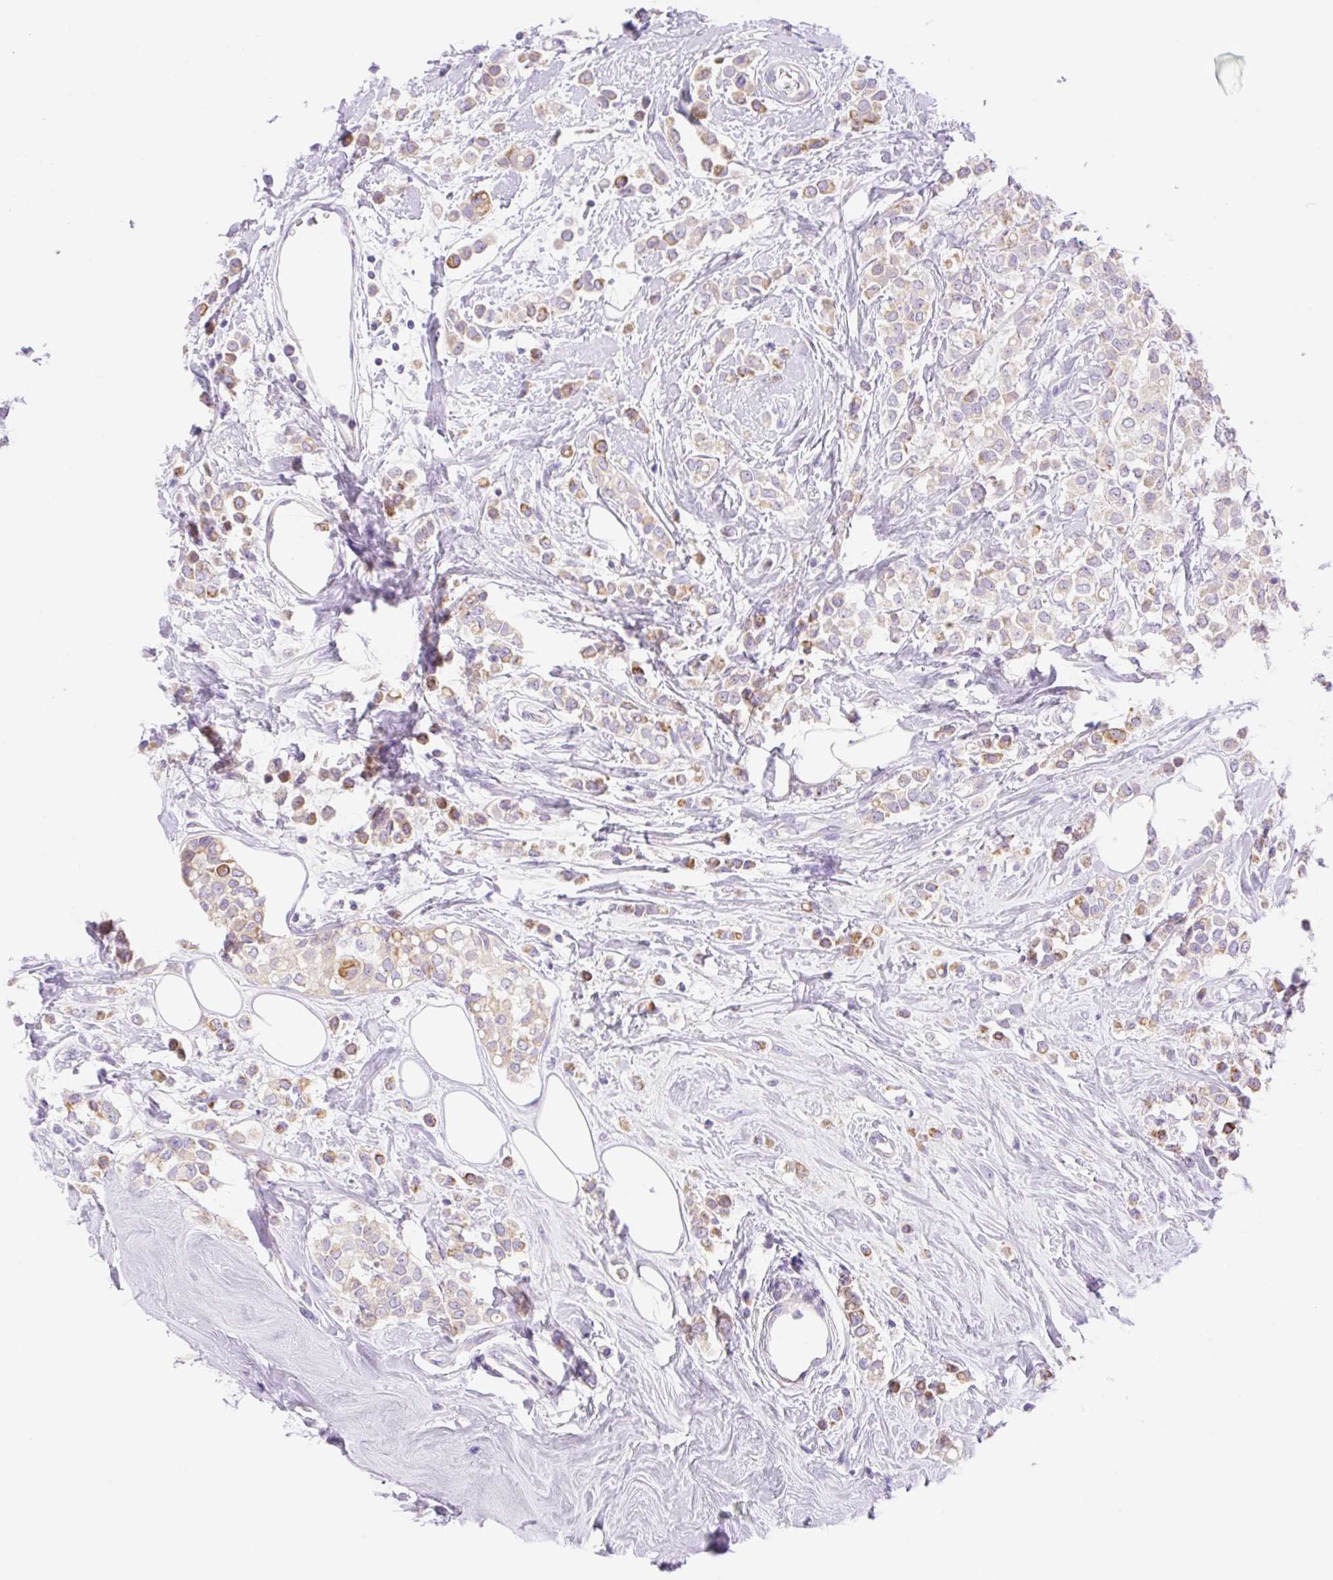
{"staining": {"intensity": "moderate", "quantity": "25%-75%", "location": "cytoplasmic/membranous"}, "tissue": "breast cancer", "cell_type": "Tumor cells", "image_type": "cancer", "snomed": [{"axis": "morphology", "description": "Lobular carcinoma"}, {"axis": "topography", "description": "Breast"}], "caption": "Tumor cells reveal medium levels of moderate cytoplasmic/membranous positivity in approximately 25%-75% of cells in human lobular carcinoma (breast).", "gene": "DENND5A", "patient": {"sex": "female", "age": 68}}